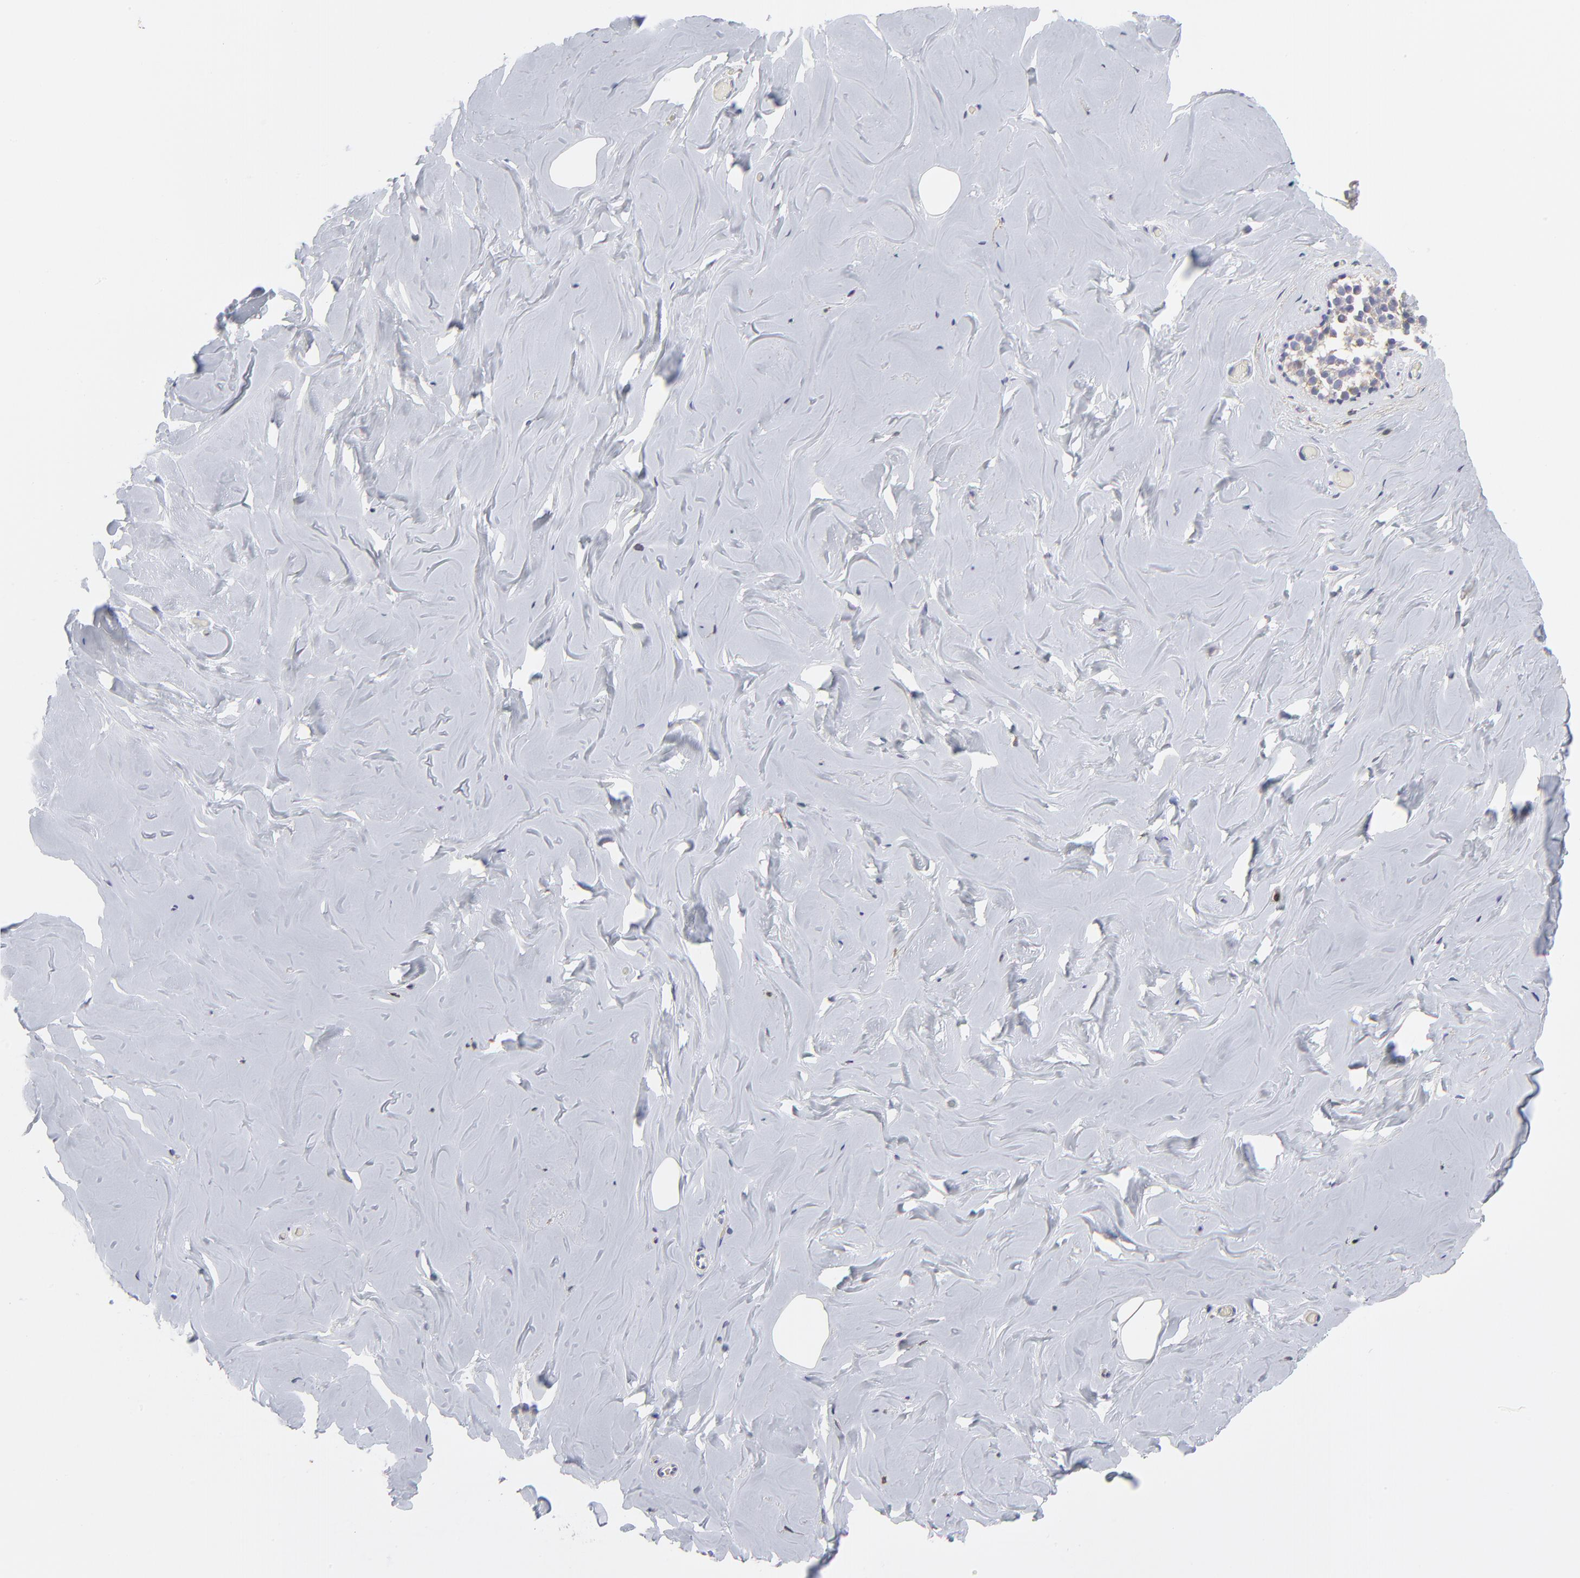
{"staining": {"intensity": "negative", "quantity": "none", "location": "none"}, "tissue": "breast", "cell_type": "Adipocytes", "image_type": "normal", "snomed": [{"axis": "morphology", "description": "Normal tissue, NOS"}, {"axis": "topography", "description": "Breast"}], "caption": "The IHC photomicrograph has no significant staining in adipocytes of breast. (DAB (3,3'-diaminobenzidine) IHC, high magnification).", "gene": "ANXA6", "patient": {"sex": "female", "age": 75}}